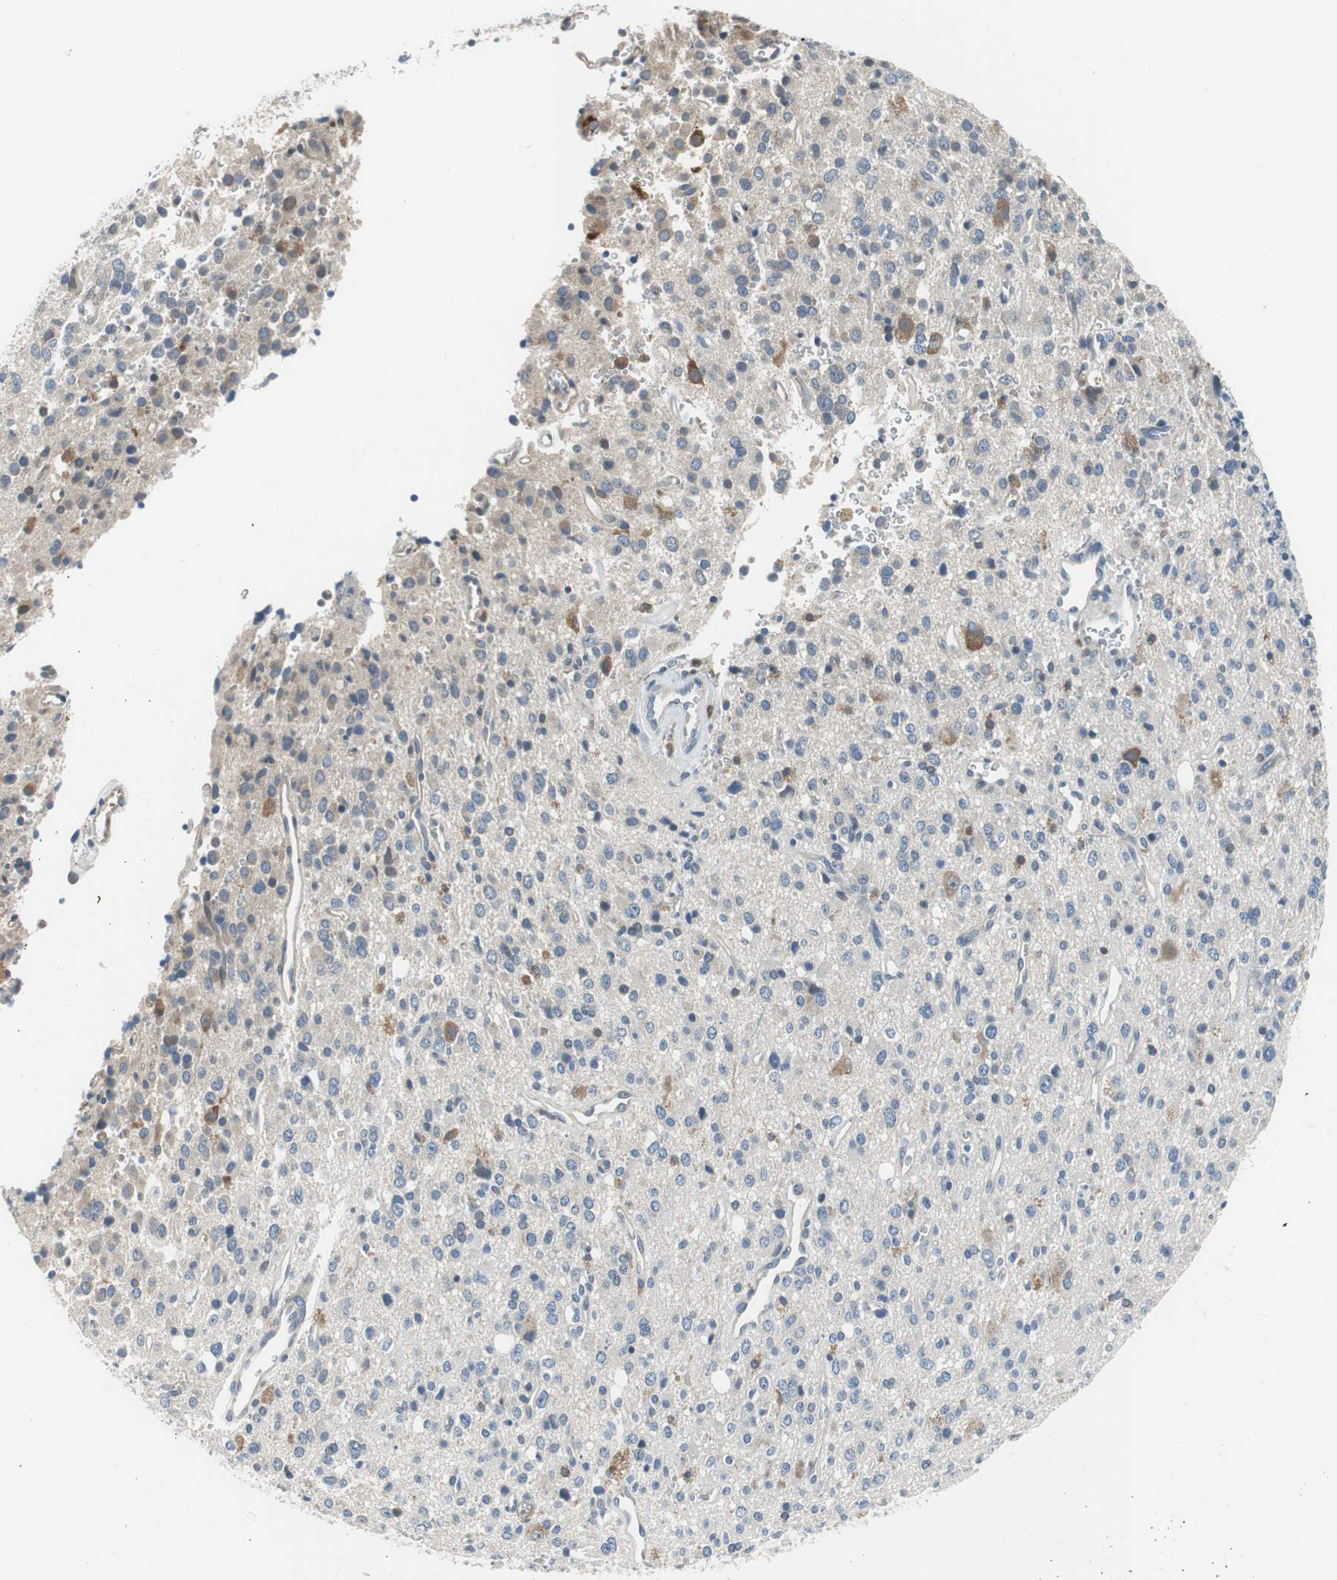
{"staining": {"intensity": "strong", "quantity": "<25%", "location": "cytoplasmic/membranous"}, "tissue": "glioma", "cell_type": "Tumor cells", "image_type": "cancer", "snomed": [{"axis": "morphology", "description": "Glioma, malignant, High grade"}, {"axis": "topography", "description": "Brain"}], "caption": "Human malignant glioma (high-grade) stained for a protein (brown) reveals strong cytoplasmic/membranous positive positivity in about <25% of tumor cells.", "gene": "PLAA", "patient": {"sex": "male", "age": 47}}